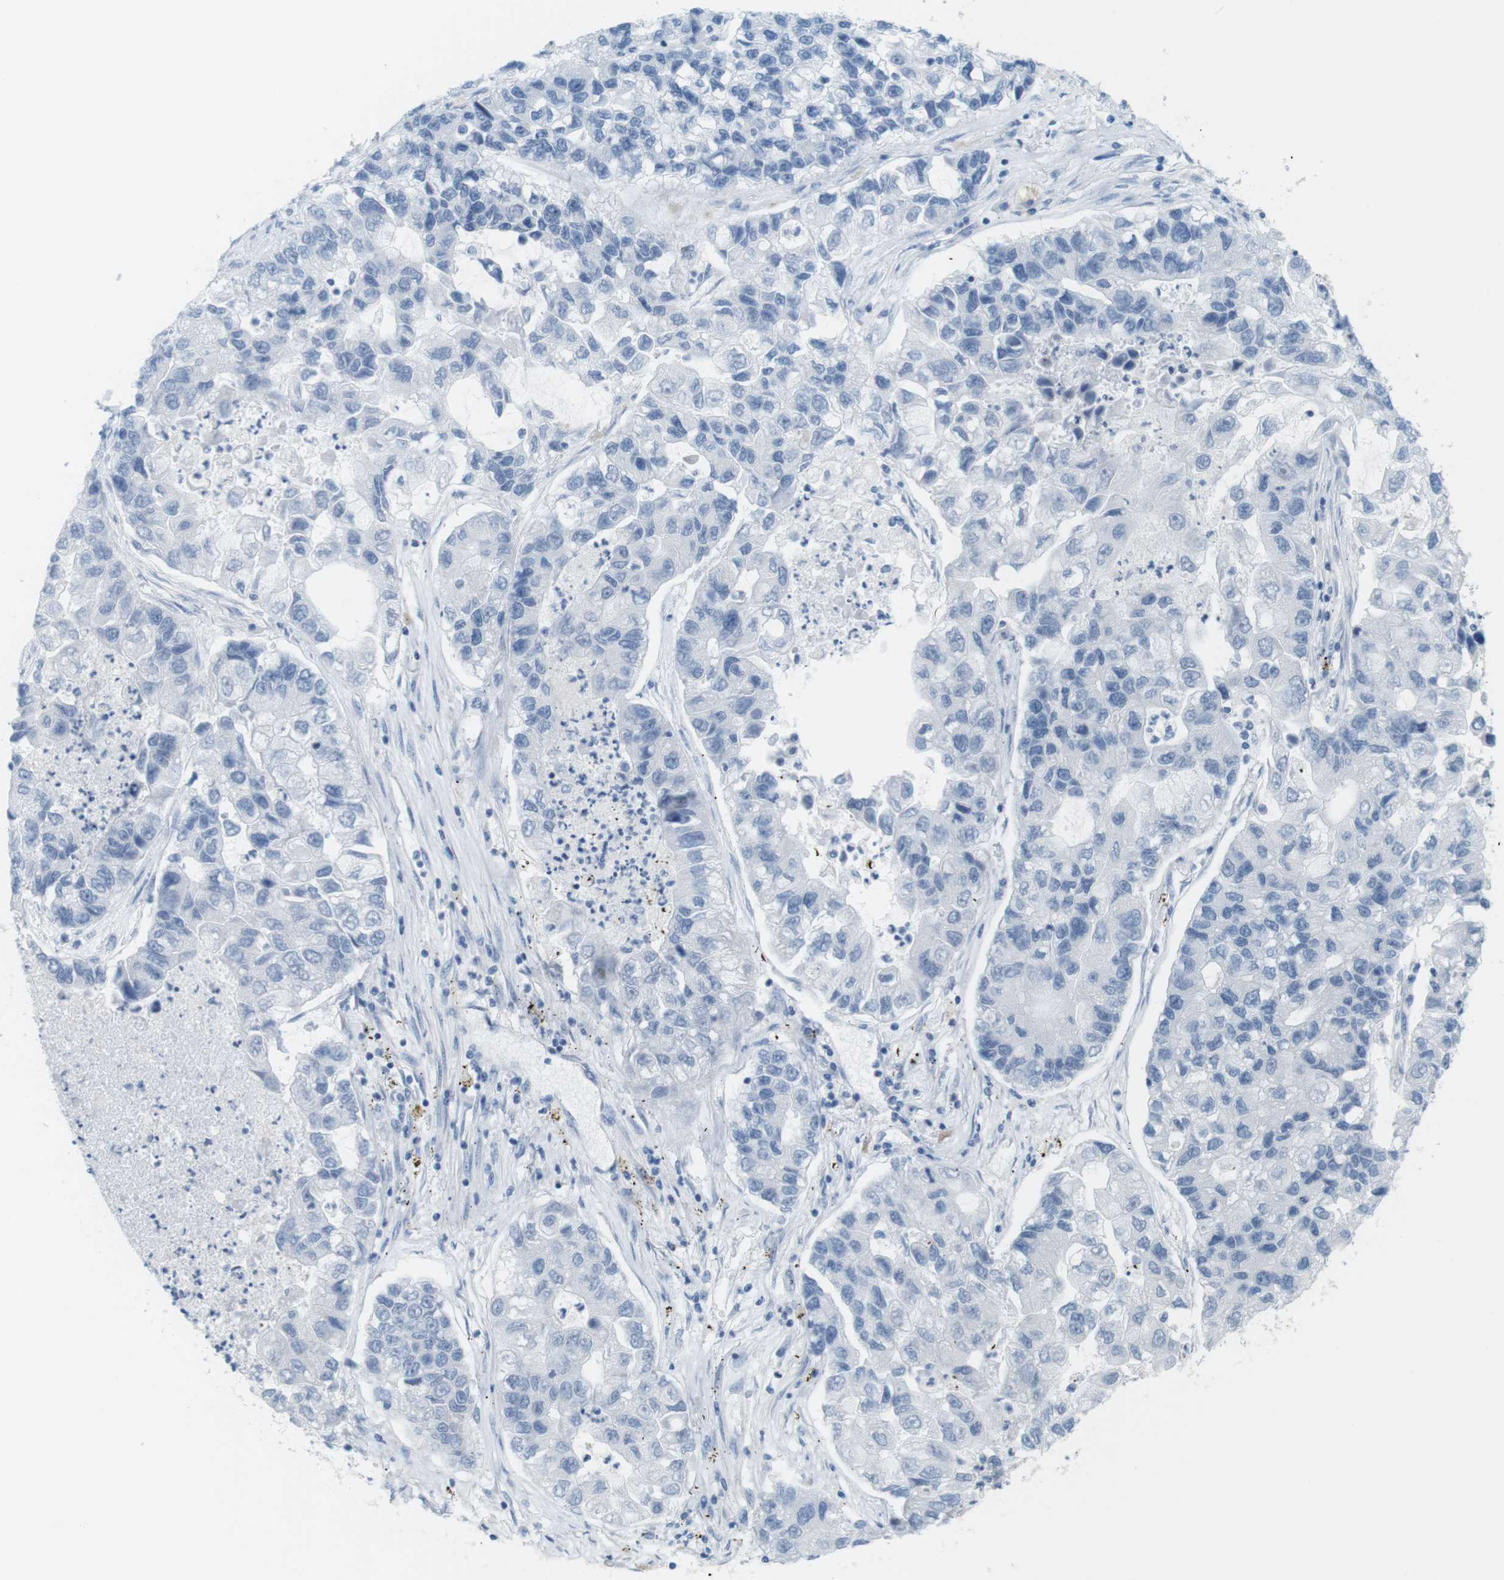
{"staining": {"intensity": "negative", "quantity": "none", "location": "none"}, "tissue": "lung cancer", "cell_type": "Tumor cells", "image_type": "cancer", "snomed": [{"axis": "morphology", "description": "Adenocarcinoma, NOS"}, {"axis": "topography", "description": "Lung"}], "caption": "This is a photomicrograph of immunohistochemistry staining of lung cancer, which shows no staining in tumor cells. Nuclei are stained in blue.", "gene": "MYH9", "patient": {"sex": "female", "age": 51}}